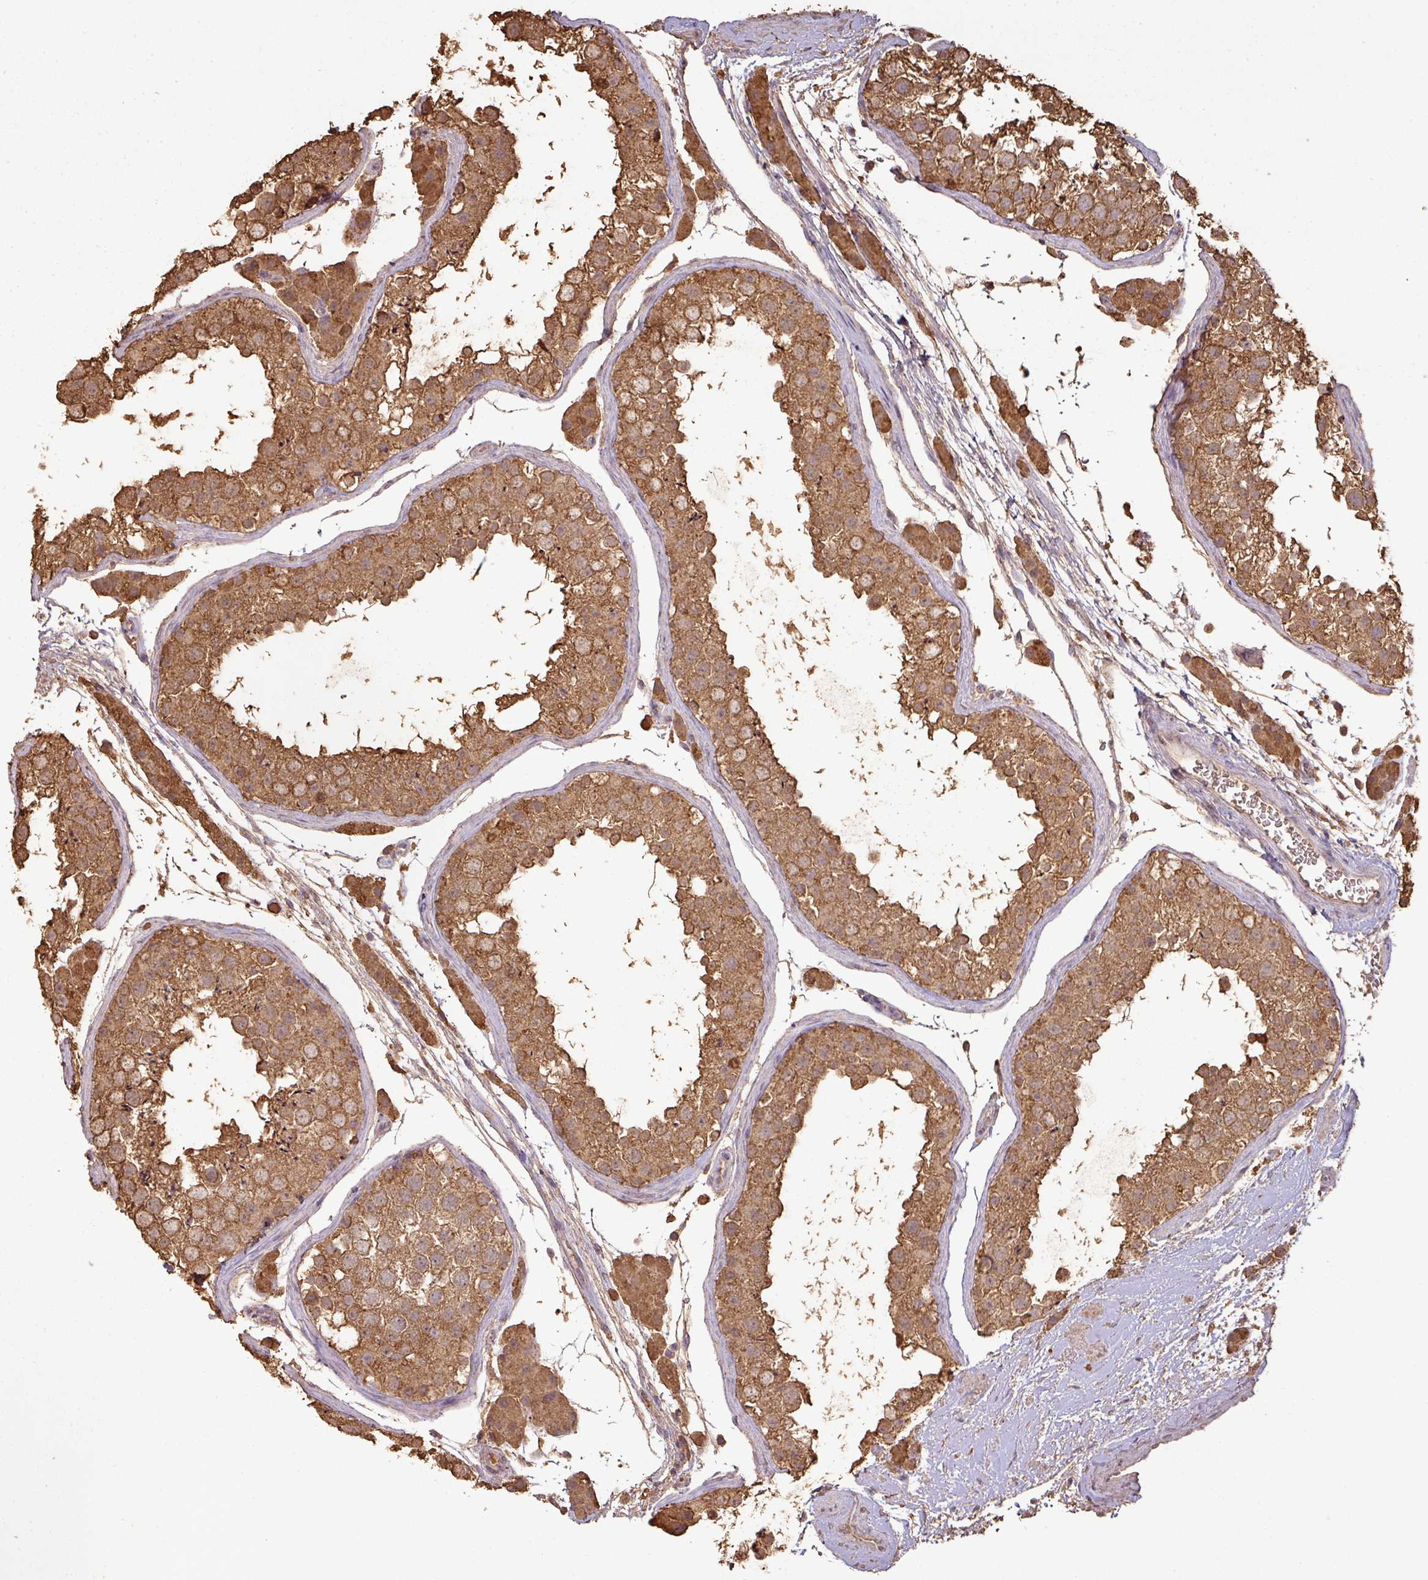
{"staining": {"intensity": "moderate", "quantity": ">75%", "location": "cytoplasmic/membranous"}, "tissue": "testis", "cell_type": "Cells in seminiferous ducts", "image_type": "normal", "snomed": [{"axis": "morphology", "description": "Normal tissue, NOS"}, {"axis": "topography", "description": "Testis"}], "caption": "Immunohistochemistry (IHC) histopathology image of normal human testis stained for a protein (brown), which displays medium levels of moderate cytoplasmic/membranous positivity in about >75% of cells in seminiferous ducts.", "gene": "ATAT1", "patient": {"sex": "male", "age": 41}}